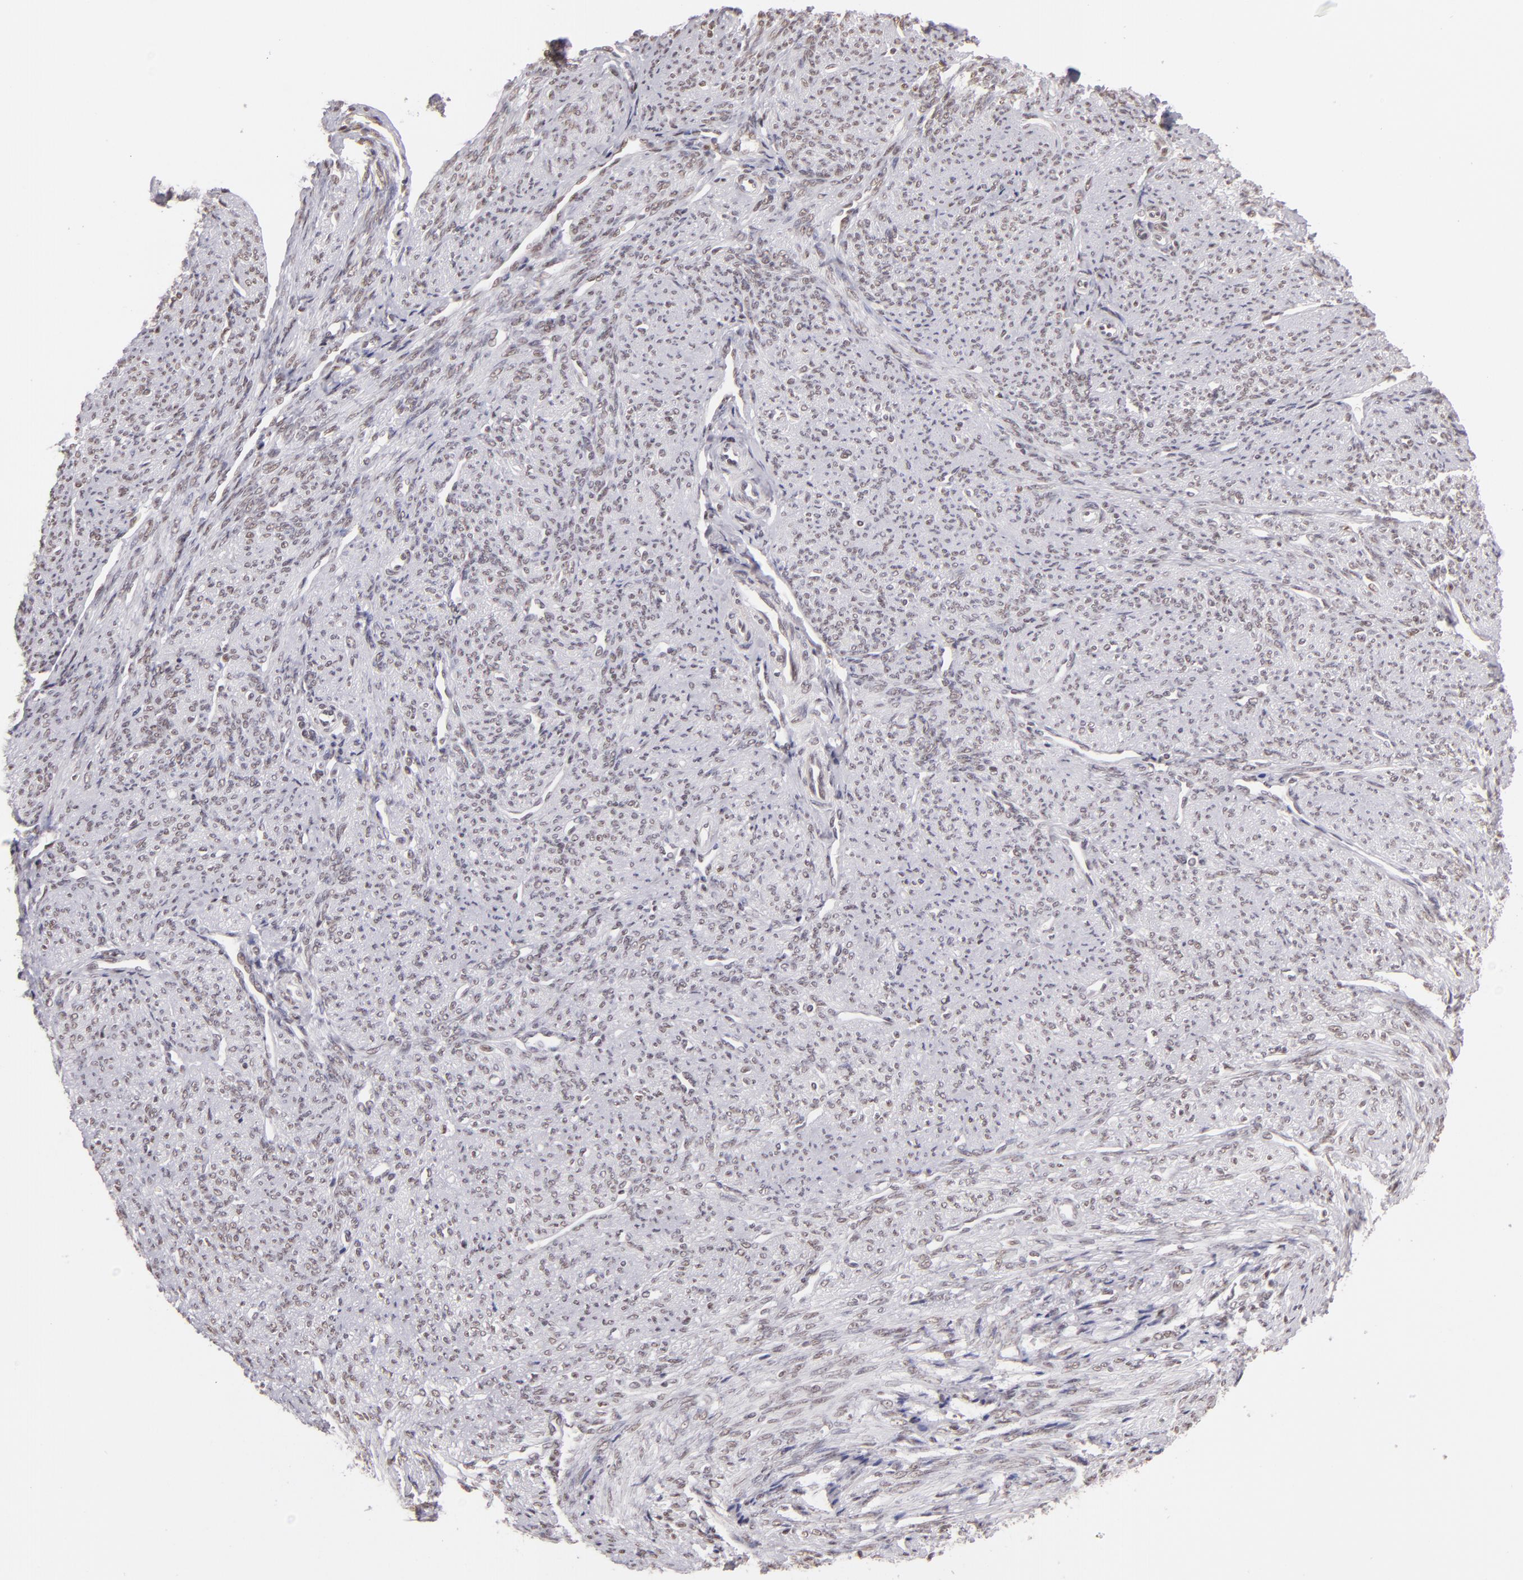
{"staining": {"intensity": "weak", "quantity": "25%-75%", "location": "nuclear"}, "tissue": "smooth muscle", "cell_type": "Smooth muscle cells", "image_type": "normal", "snomed": [{"axis": "morphology", "description": "Normal tissue, NOS"}, {"axis": "topography", "description": "Cervix"}, {"axis": "topography", "description": "Endometrium"}], "caption": "The photomicrograph displays immunohistochemical staining of normal smooth muscle. There is weak nuclear positivity is present in approximately 25%-75% of smooth muscle cells. Using DAB (brown) and hematoxylin (blue) stains, captured at high magnification using brightfield microscopy.", "gene": "INTS6", "patient": {"sex": "female", "age": 65}}